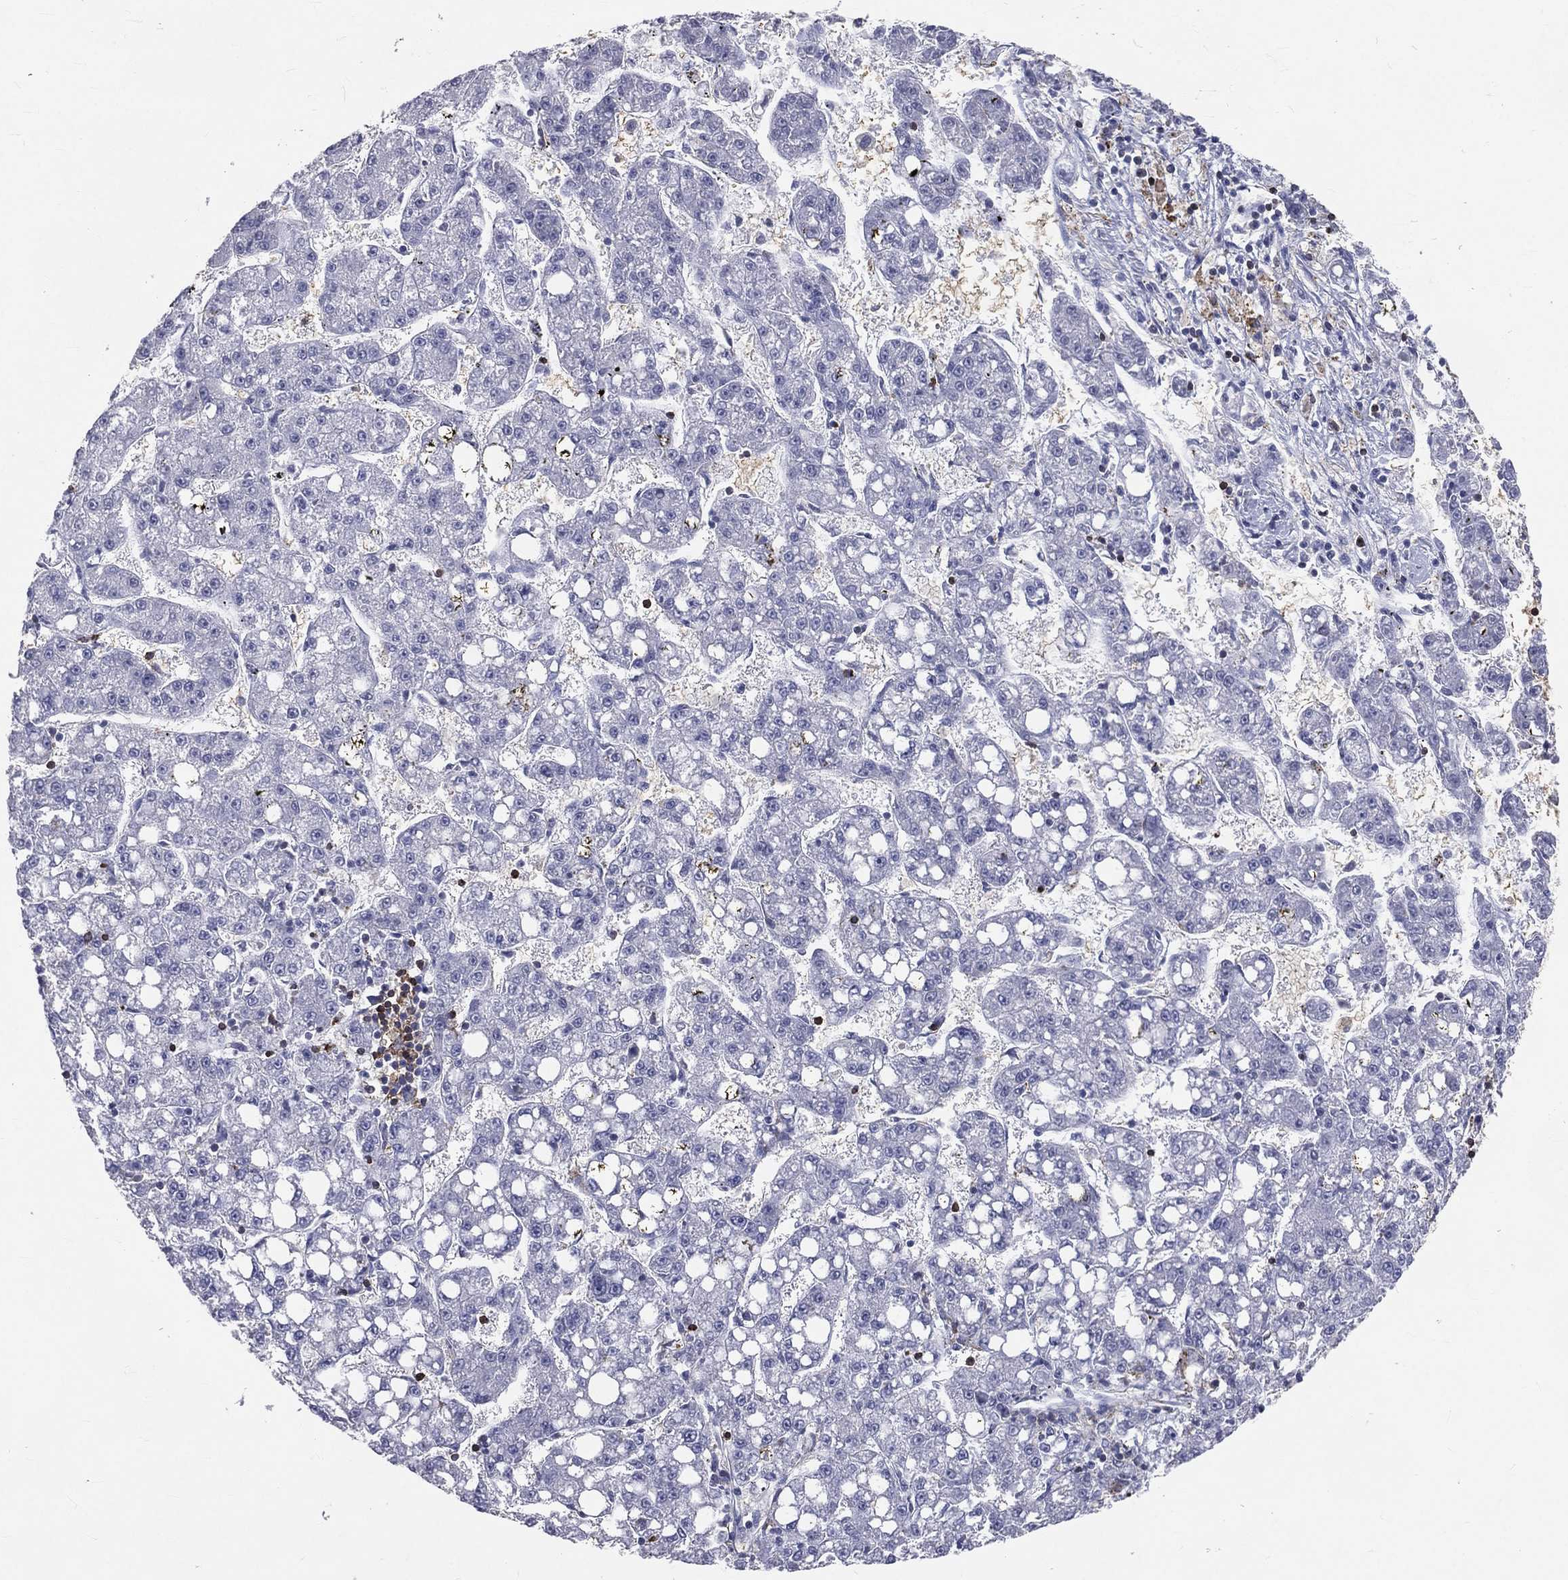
{"staining": {"intensity": "negative", "quantity": "none", "location": "none"}, "tissue": "liver cancer", "cell_type": "Tumor cells", "image_type": "cancer", "snomed": [{"axis": "morphology", "description": "Carcinoma, Hepatocellular, NOS"}, {"axis": "topography", "description": "Liver"}], "caption": "Immunohistochemistry photomicrograph of neoplastic tissue: liver cancer stained with DAB (3,3'-diaminobenzidine) displays no significant protein expression in tumor cells.", "gene": "CTSW", "patient": {"sex": "female", "age": 65}}